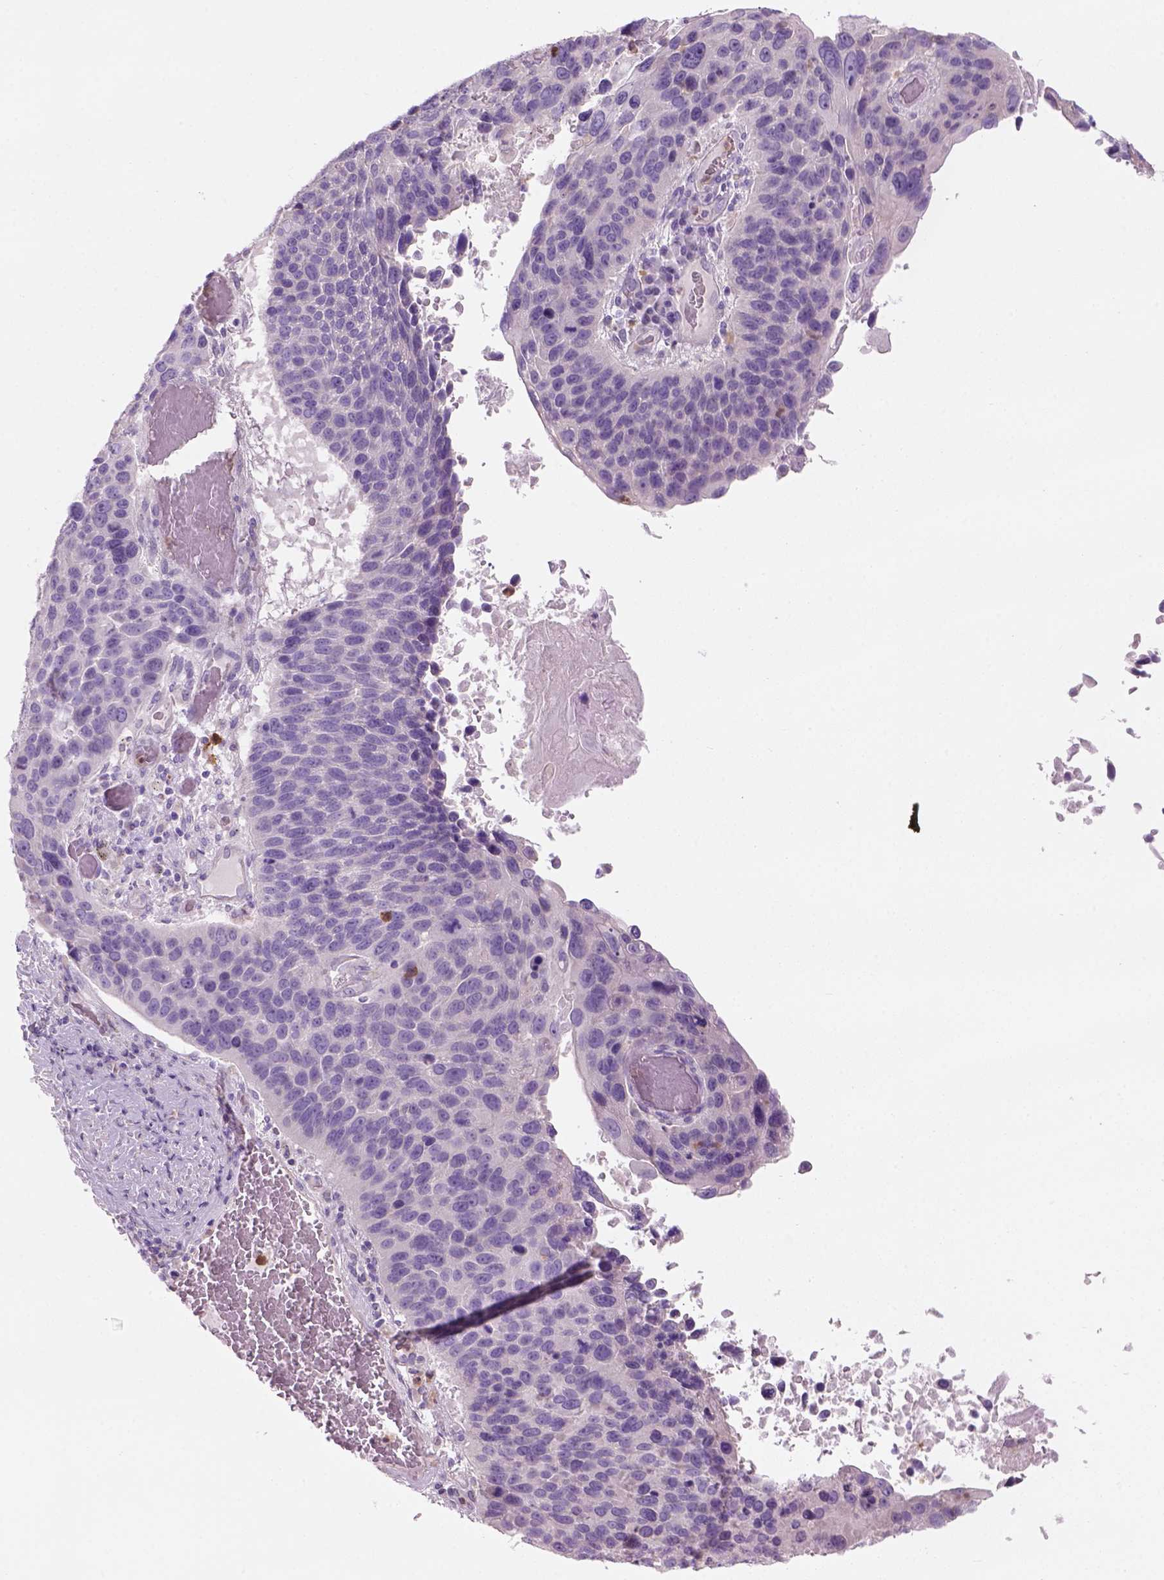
{"staining": {"intensity": "negative", "quantity": "none", "location": "none"}, "tissue": "lung cancer", "cell_type": "Tumor cells", "image_type": "cancer", "snomed": [{"axis": "morphology", "description": "Squamous cell carcinoma, NOS"}, {"axis": "topography", "description": "Lung"}], "caption": "Tumor cells show no significant protein staining in squamous cell carcinoma (lung).", "gene": "CD84", "patient": {"sex": "male", "age": 68}}